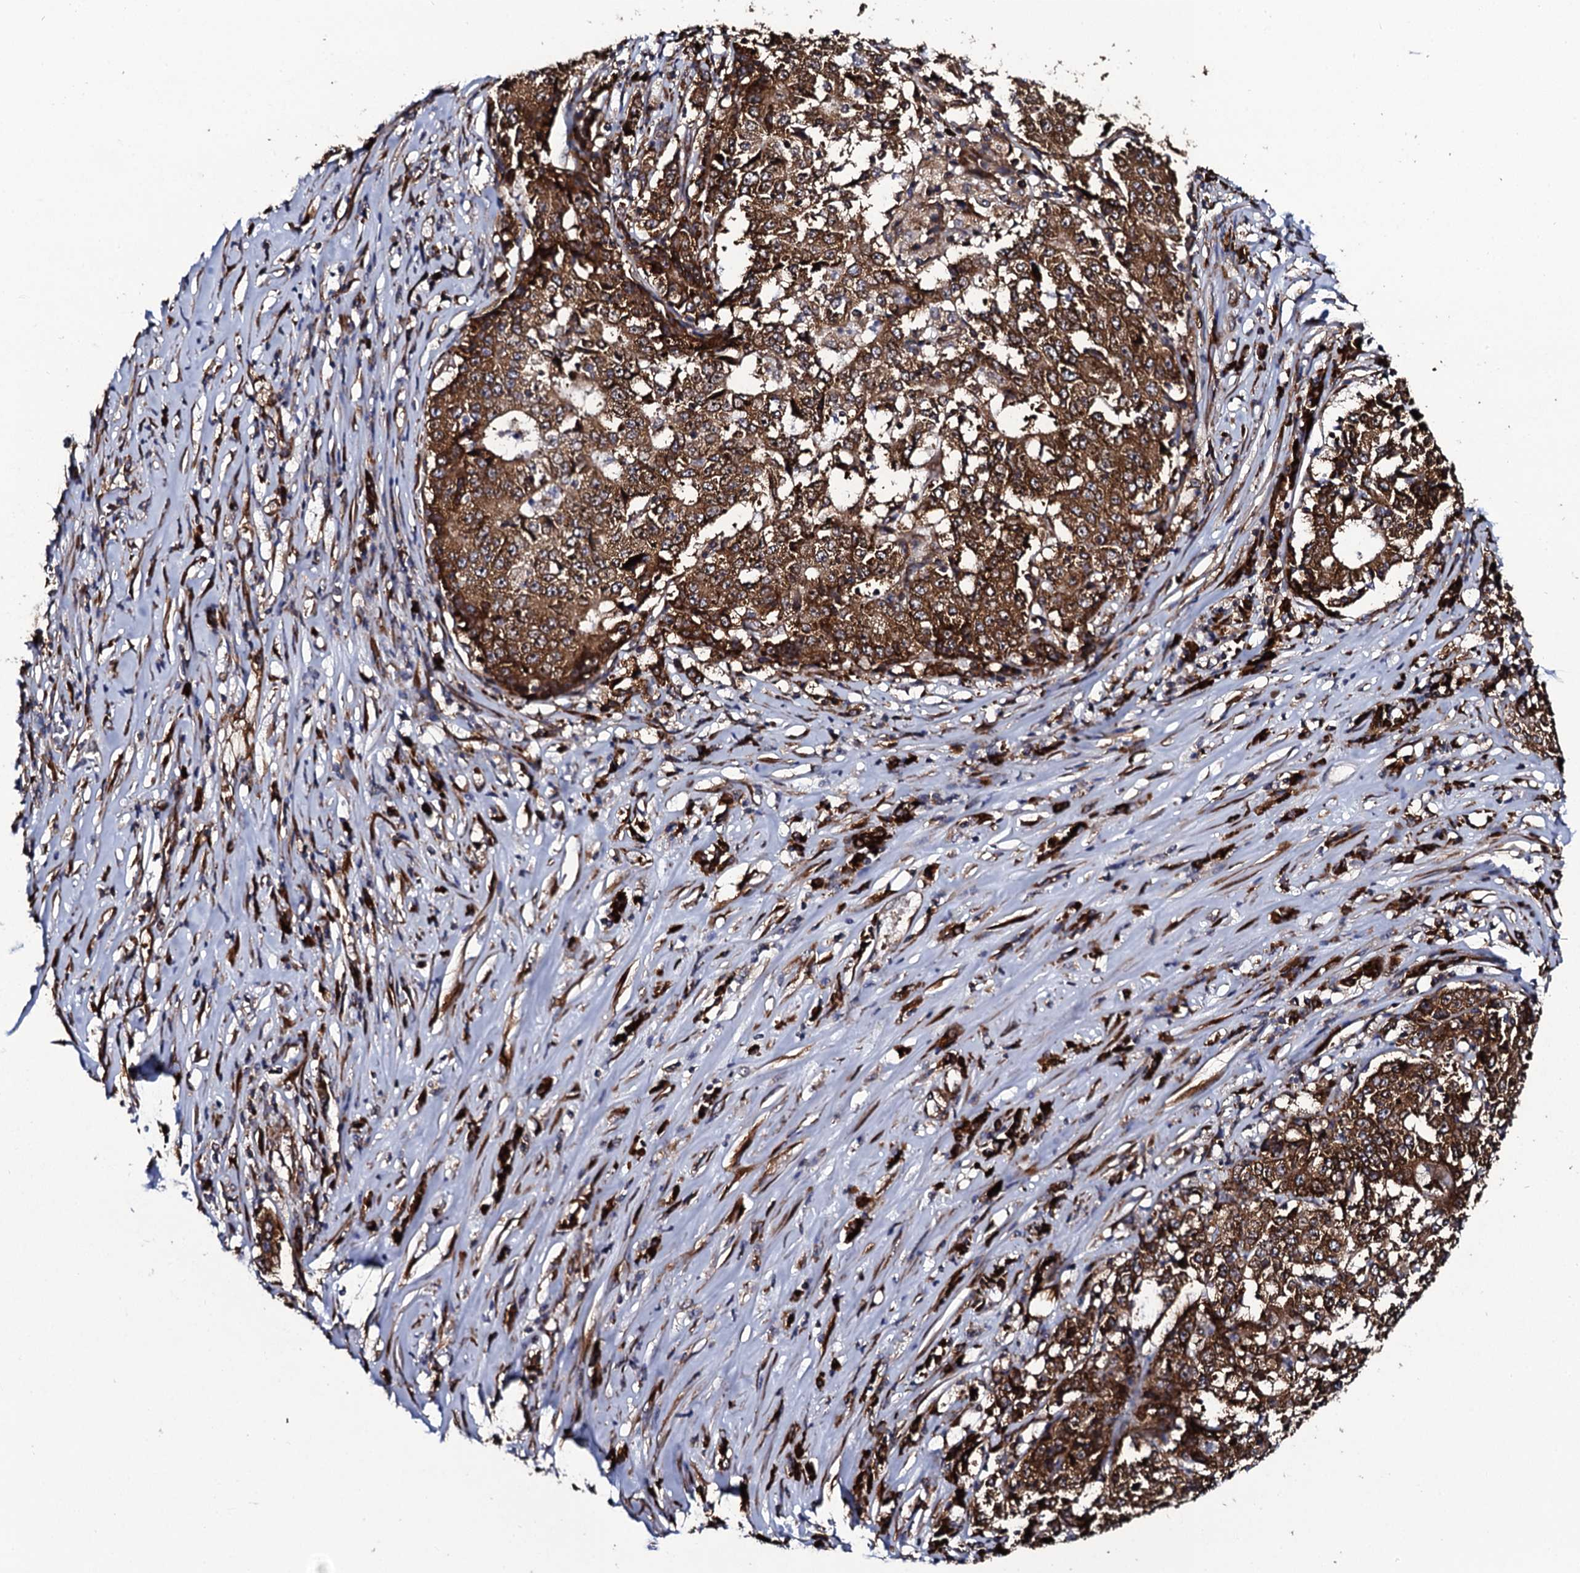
{"staining": {"intensity": "strong", "quantity": ">75%", "location": "cytoplasmic/membranous"}, "tissue": "stomach cancer", "cell_type": "Tumor cells", "image_type": "cancer", "snomed": [{"axis": "morphology", "description": "Adenocarcinoma, NOS"}, {"axis": "topography", "description": "Stomach"}], "caption": "A brown stain labels strong cytoplasmic/membranous positivity of a protein in human stomach cancer (adenocarcinoma) tumor cells. (DAB (3,3'-diaminobenzidine) IHC, brown staining for protein, blue staining for nuclei).", "gene": "SPTY2D1", "patient": {"sex": "male", "age": 59}}